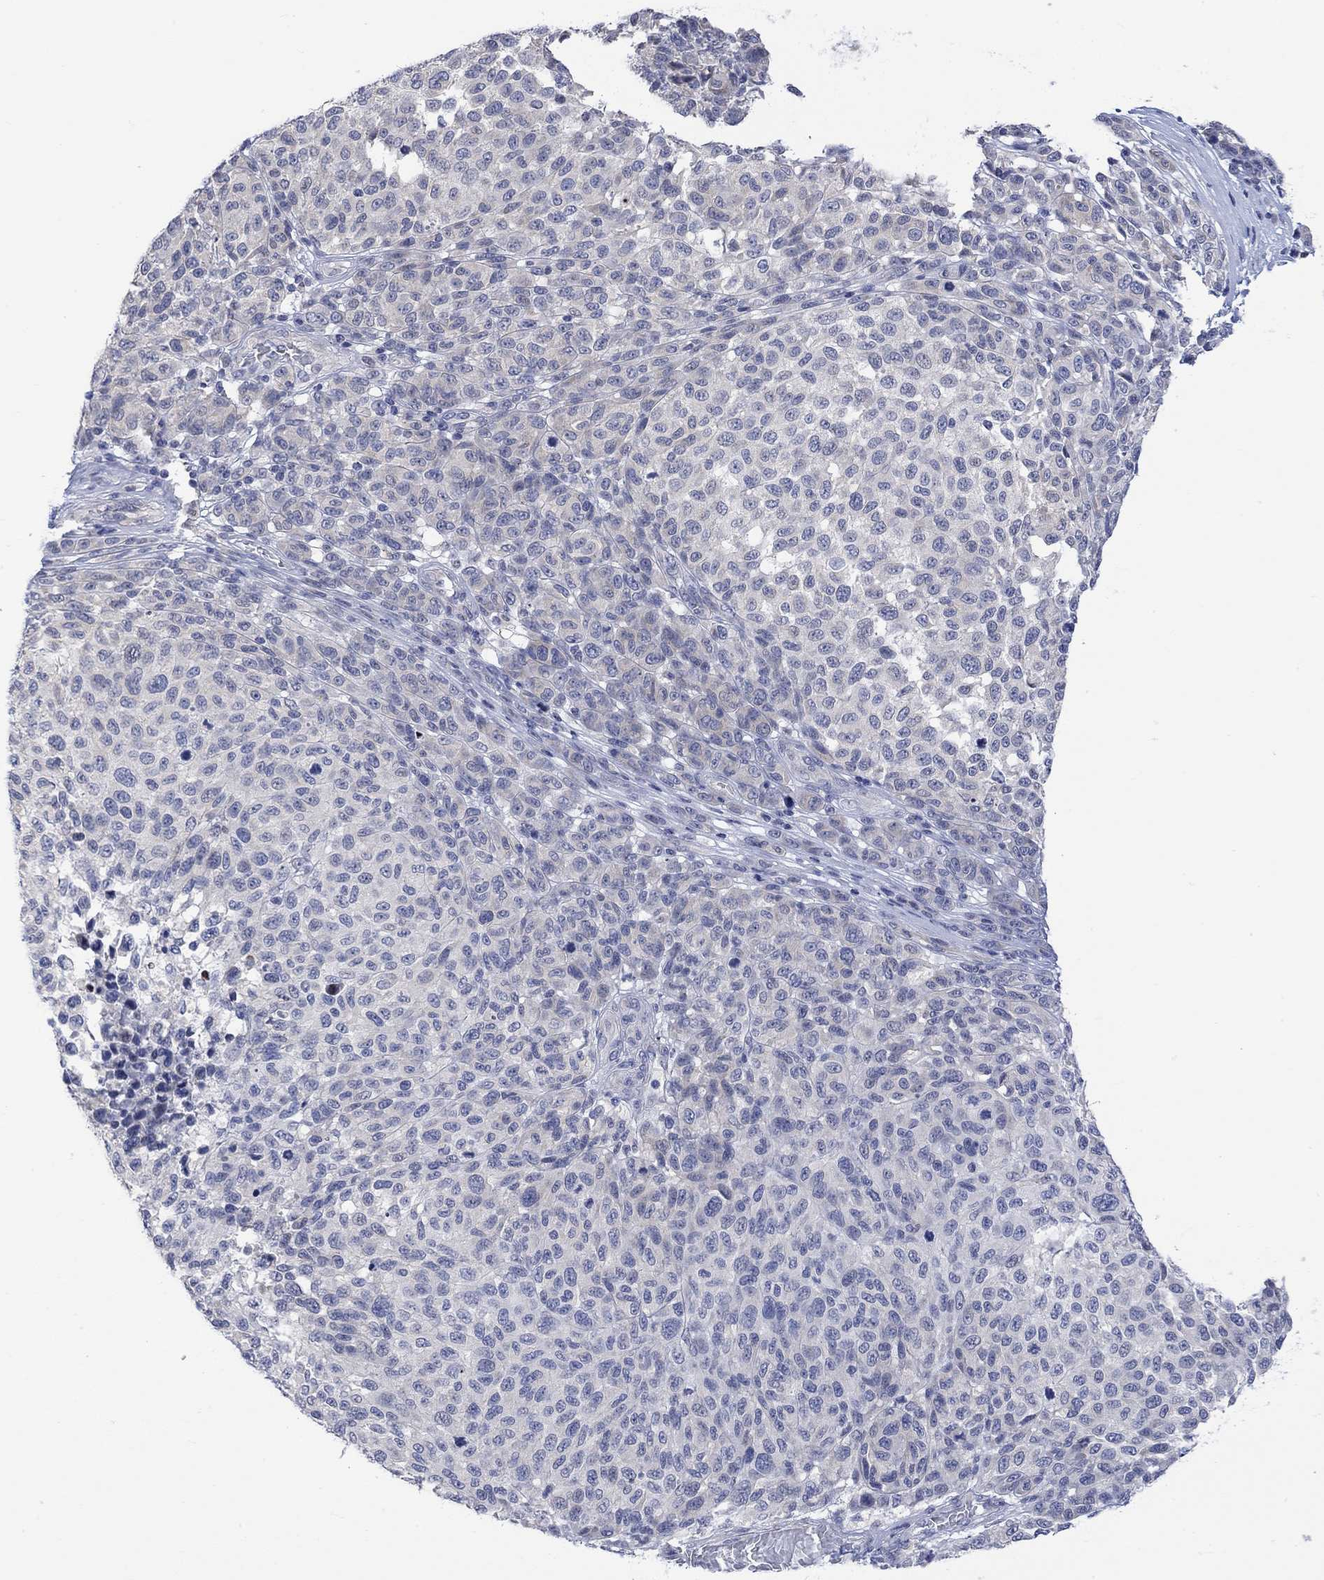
{"staining": {"intensity": "negative", "quantity": "none", "location": "none"}, "tissue": "melanoma", "cell_type": "Tumor cells", "image_type": "cancer", "snomed": [{"axis": "morphology", "description": "Malignant melanoma, NOS"}, {"axis": "topography", "description": "Skin"}], "caption": "DAB (3,3'-diaminobenzidine) immunohistochemical staining of human melanoma shows no significant positivity in tumor cells.", "gene": "DCX", "patient": {"sex": "male", "age": 59}}